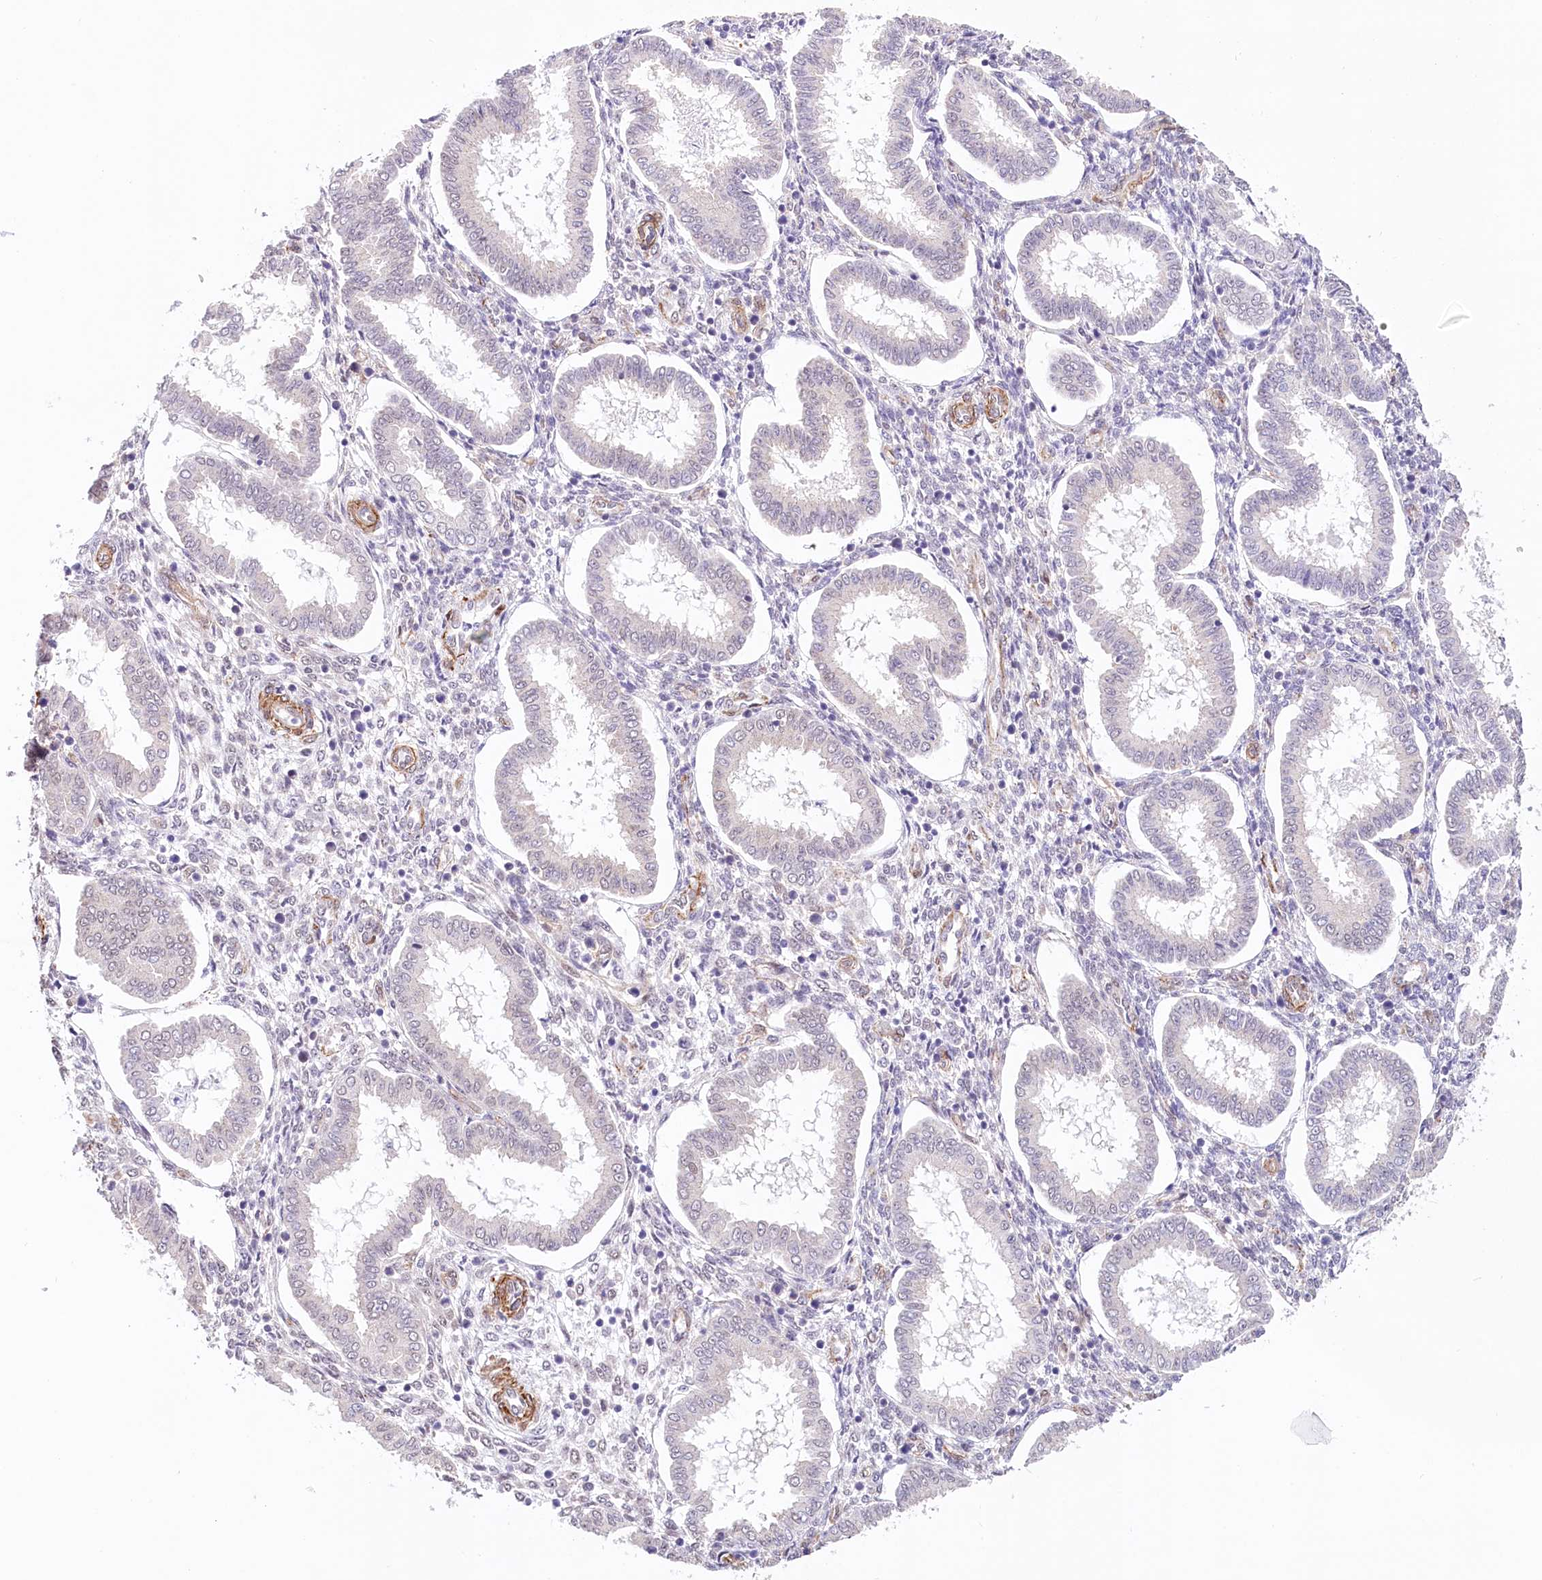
{"staining": {"intensity": "moderate", "quantity": "<25%", "location": "nuclear"}, "tissue": "endometrium", "cell_type": "Cells in endometrial stroma", "image_type": "normal", "snomed": [{"axis": "morphology", "description": "Normal tissue, NOS"}, {"axis": "topography", "description": "Endometrium"}], "caption": "Immunohistochemical staining of benign human endometrium reveals moderate nuclear protein expression in about <25% of cells in endometrial stroma.", "gene": "PPP2R5B", "patient": {"sex": "female", "age": 24}}